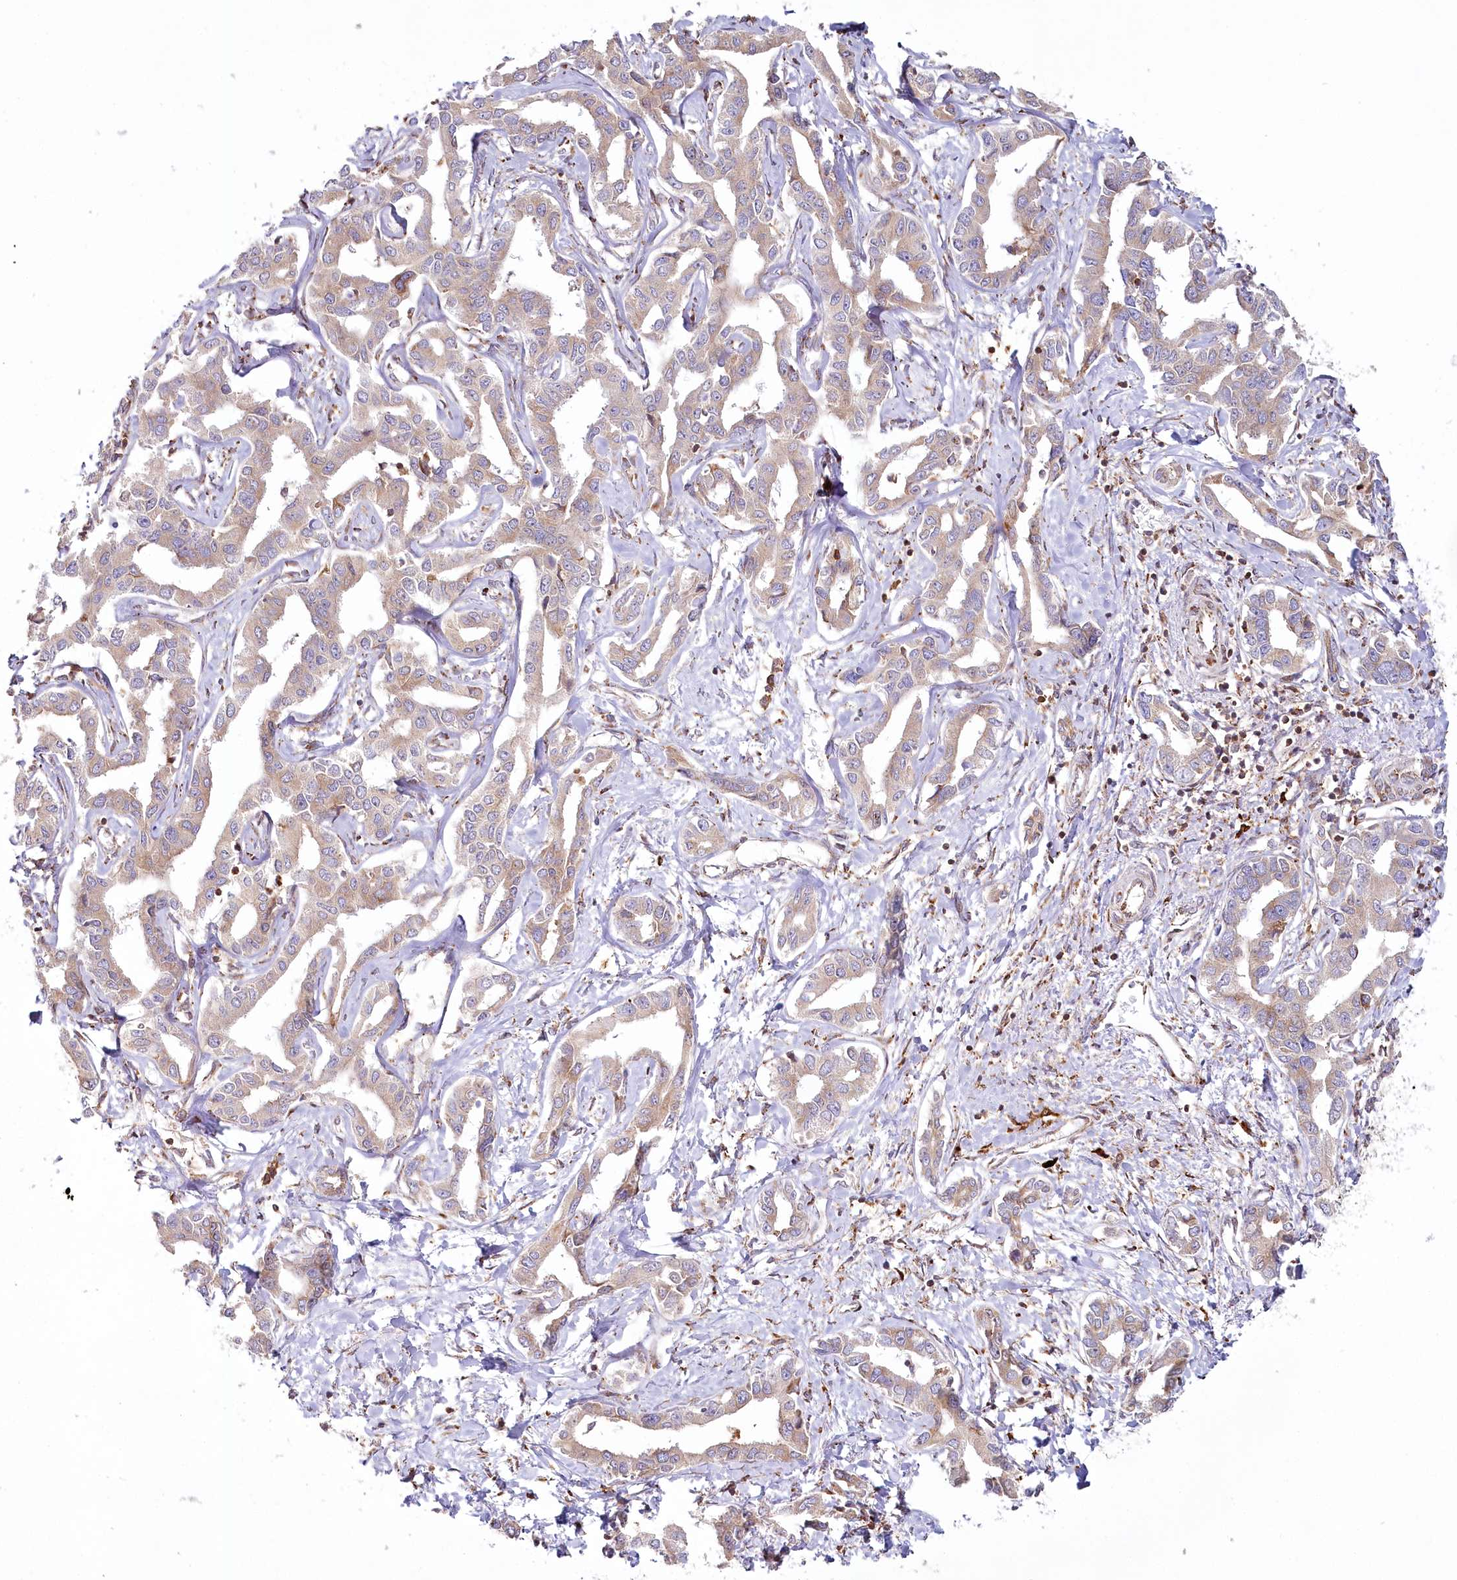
{"staining": {"intensity": "weak", "quantity": "<25%", "location": "cytoplasmic/membranous"}, "tissue": "liver cancer", "cell_type": "Tumor cells", "image_type": "cancer", "snomed": [{"axis": "morphology", "description": "Cholangiocarcinoma"}, {"axis": "topography", "description": "Liver"}], "caption": "DAB immunohistochemical staining of liver cancer exhibits no significant expression in tumor cells.", "gene": "POGLUT1", "patient": {"sex": "male", "age": 59}}